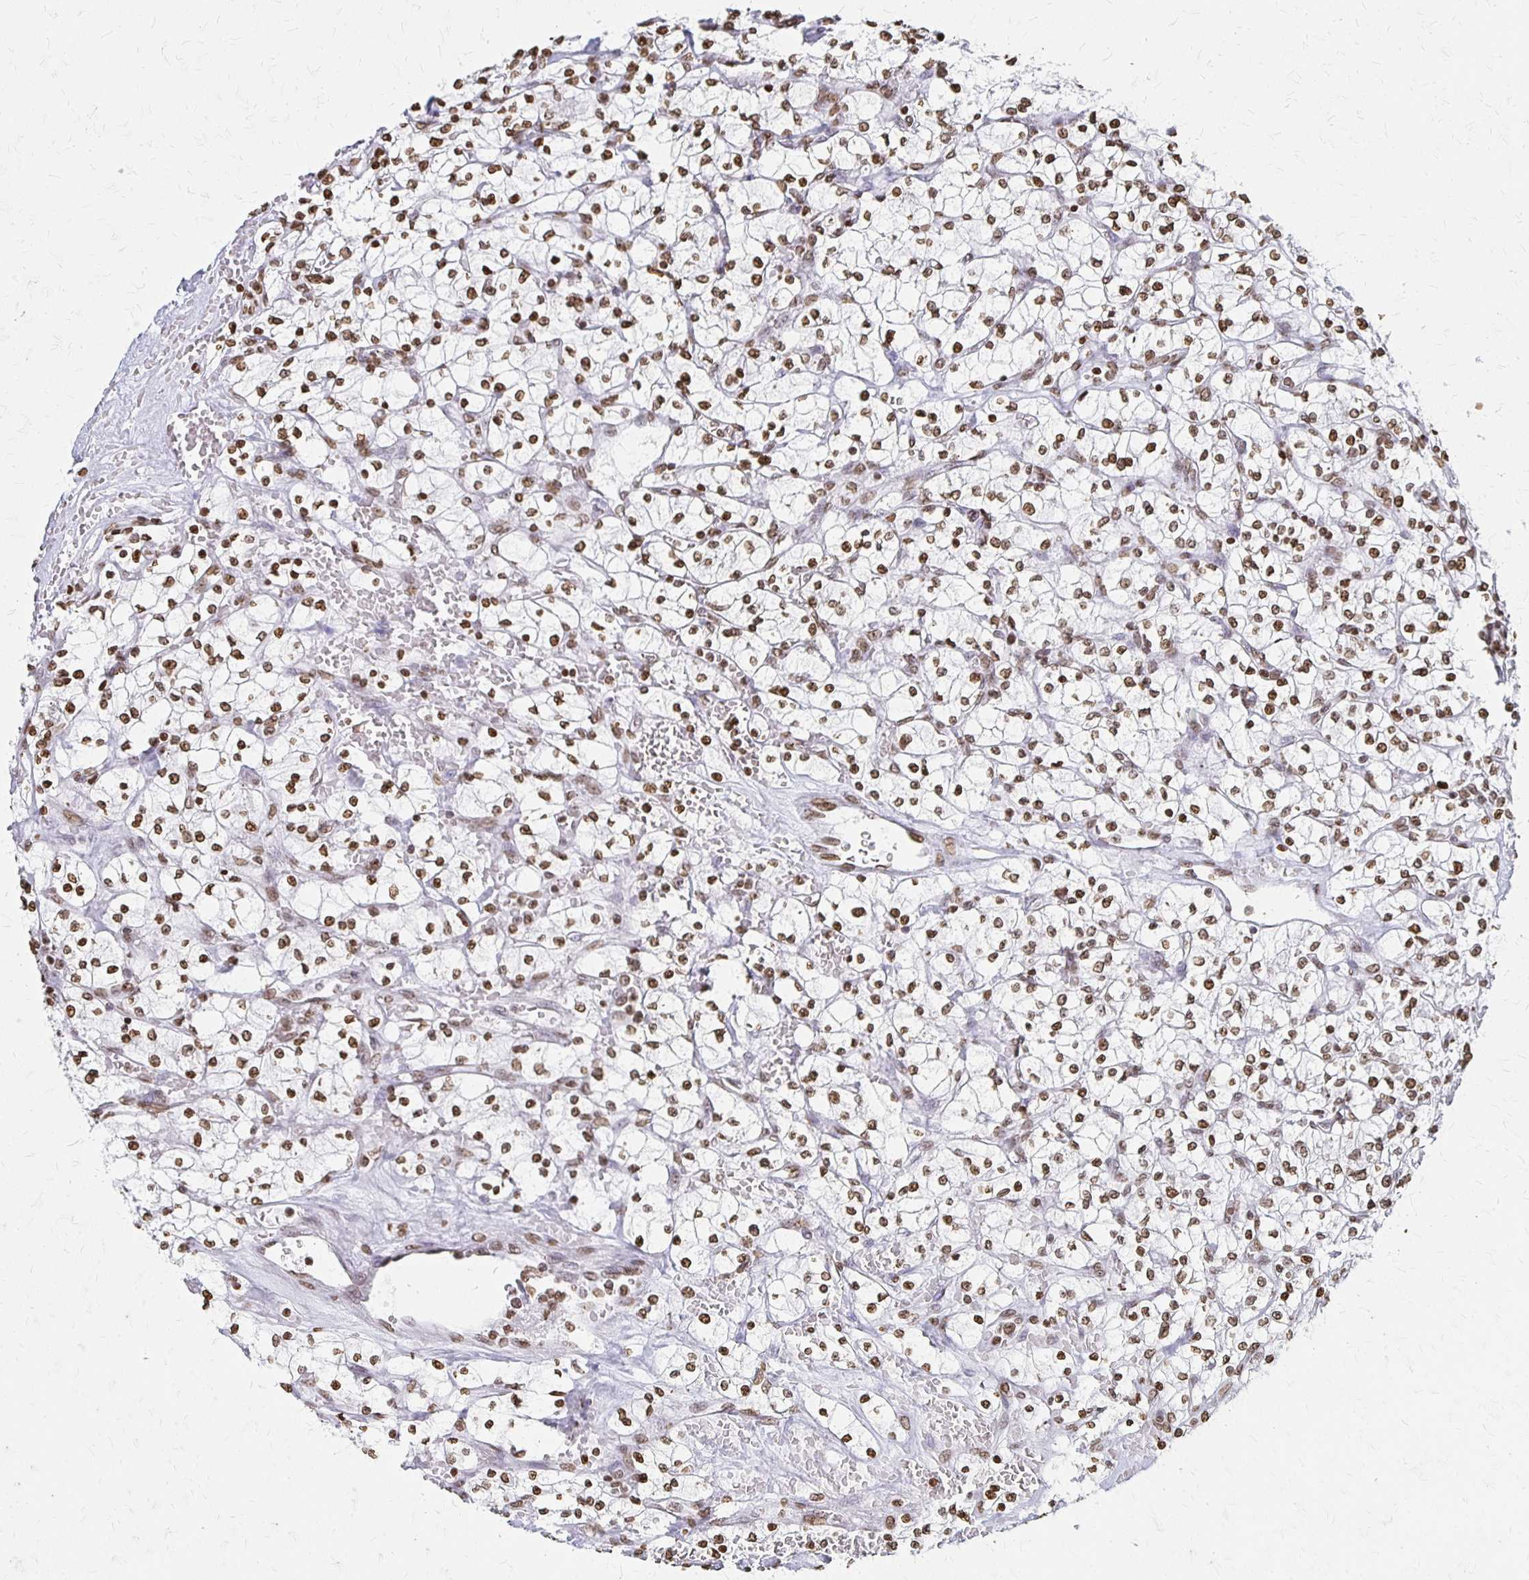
{"staining": {"intensity": "moderate", "quantity": ">75%", "location": "nuclear"}, "tissue": "renal cancer", "cell_type": "Tumor cells", "image_type": "cancer", "snomed": [{"axis": "morphology", "description": "Adenocarcinoma, NOS"}, {"axis": "topography", "description": "Kidney"}], "caption": "Immunohistochemistry (DAB) staining of renal adenocarcinoma displays moderate nuclear protein staining in approximately >75% of tumor cells. The protein of interest is shown in brown color, while the nuclei are stained blue.", "gene": "ZNF280C", "patient": {"sex": "female", "age": 64}}